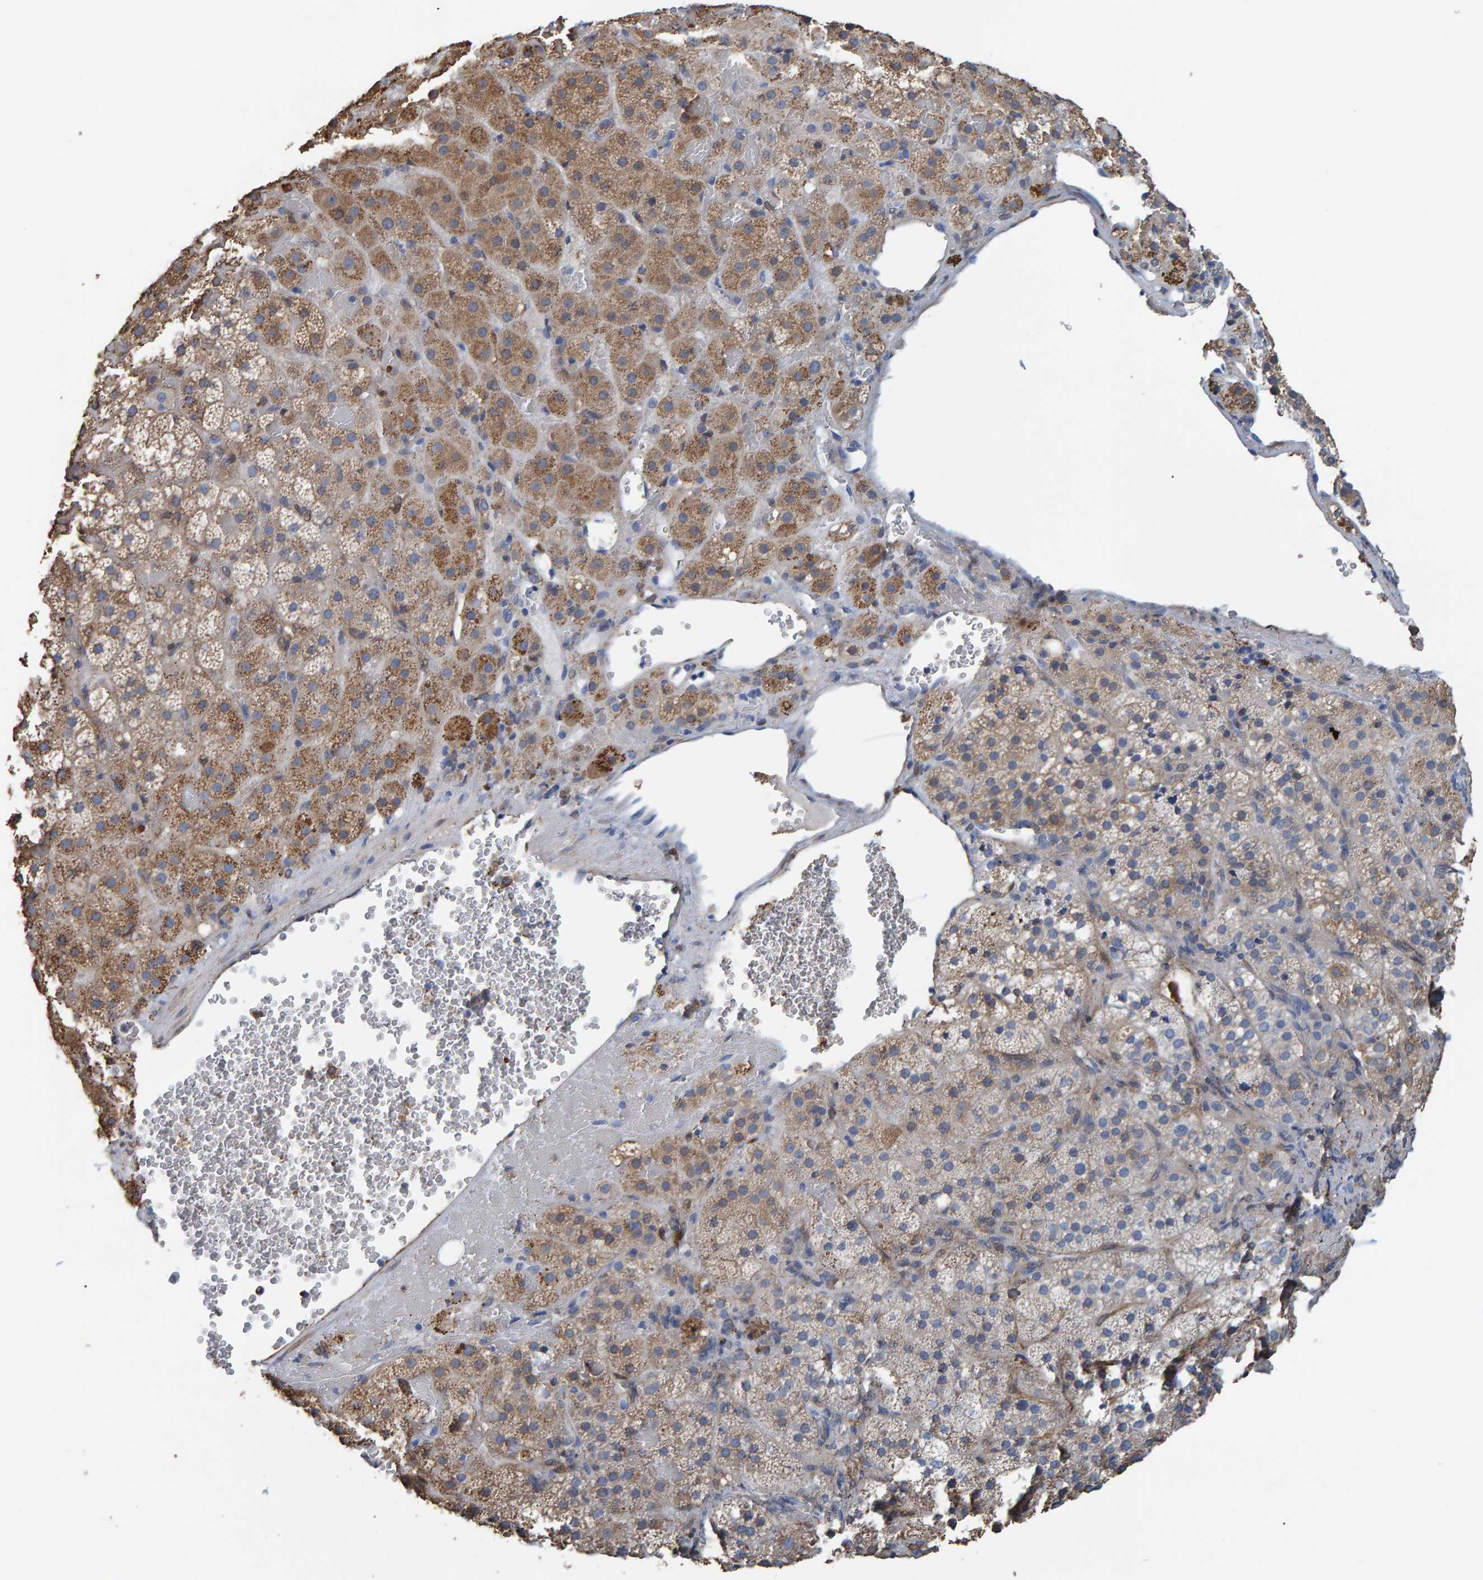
{"staining": {"intensity": "moderate", "quantity": ">75%", "location": "cytoplasmic/membranous"}, "tissue": "adrenal gland", "cell_type": "Glandular cells", "image_type": "normal", "snomed": [{"axis": "morphology", "description": "Normal tissue, NOS"}, {"axis": "topography", "description": "Adrenal gland"}], "caption": "This image exhibits unremarkable adrenal gland stained with IHC to label a protein in brown. The cytoplasmic/membranous of glandular cells show moderate positivity for the protein. Nuclei are counter-stained blue.", "gene": "IDO1", "patient": {"sex": "female", "age": 59}}